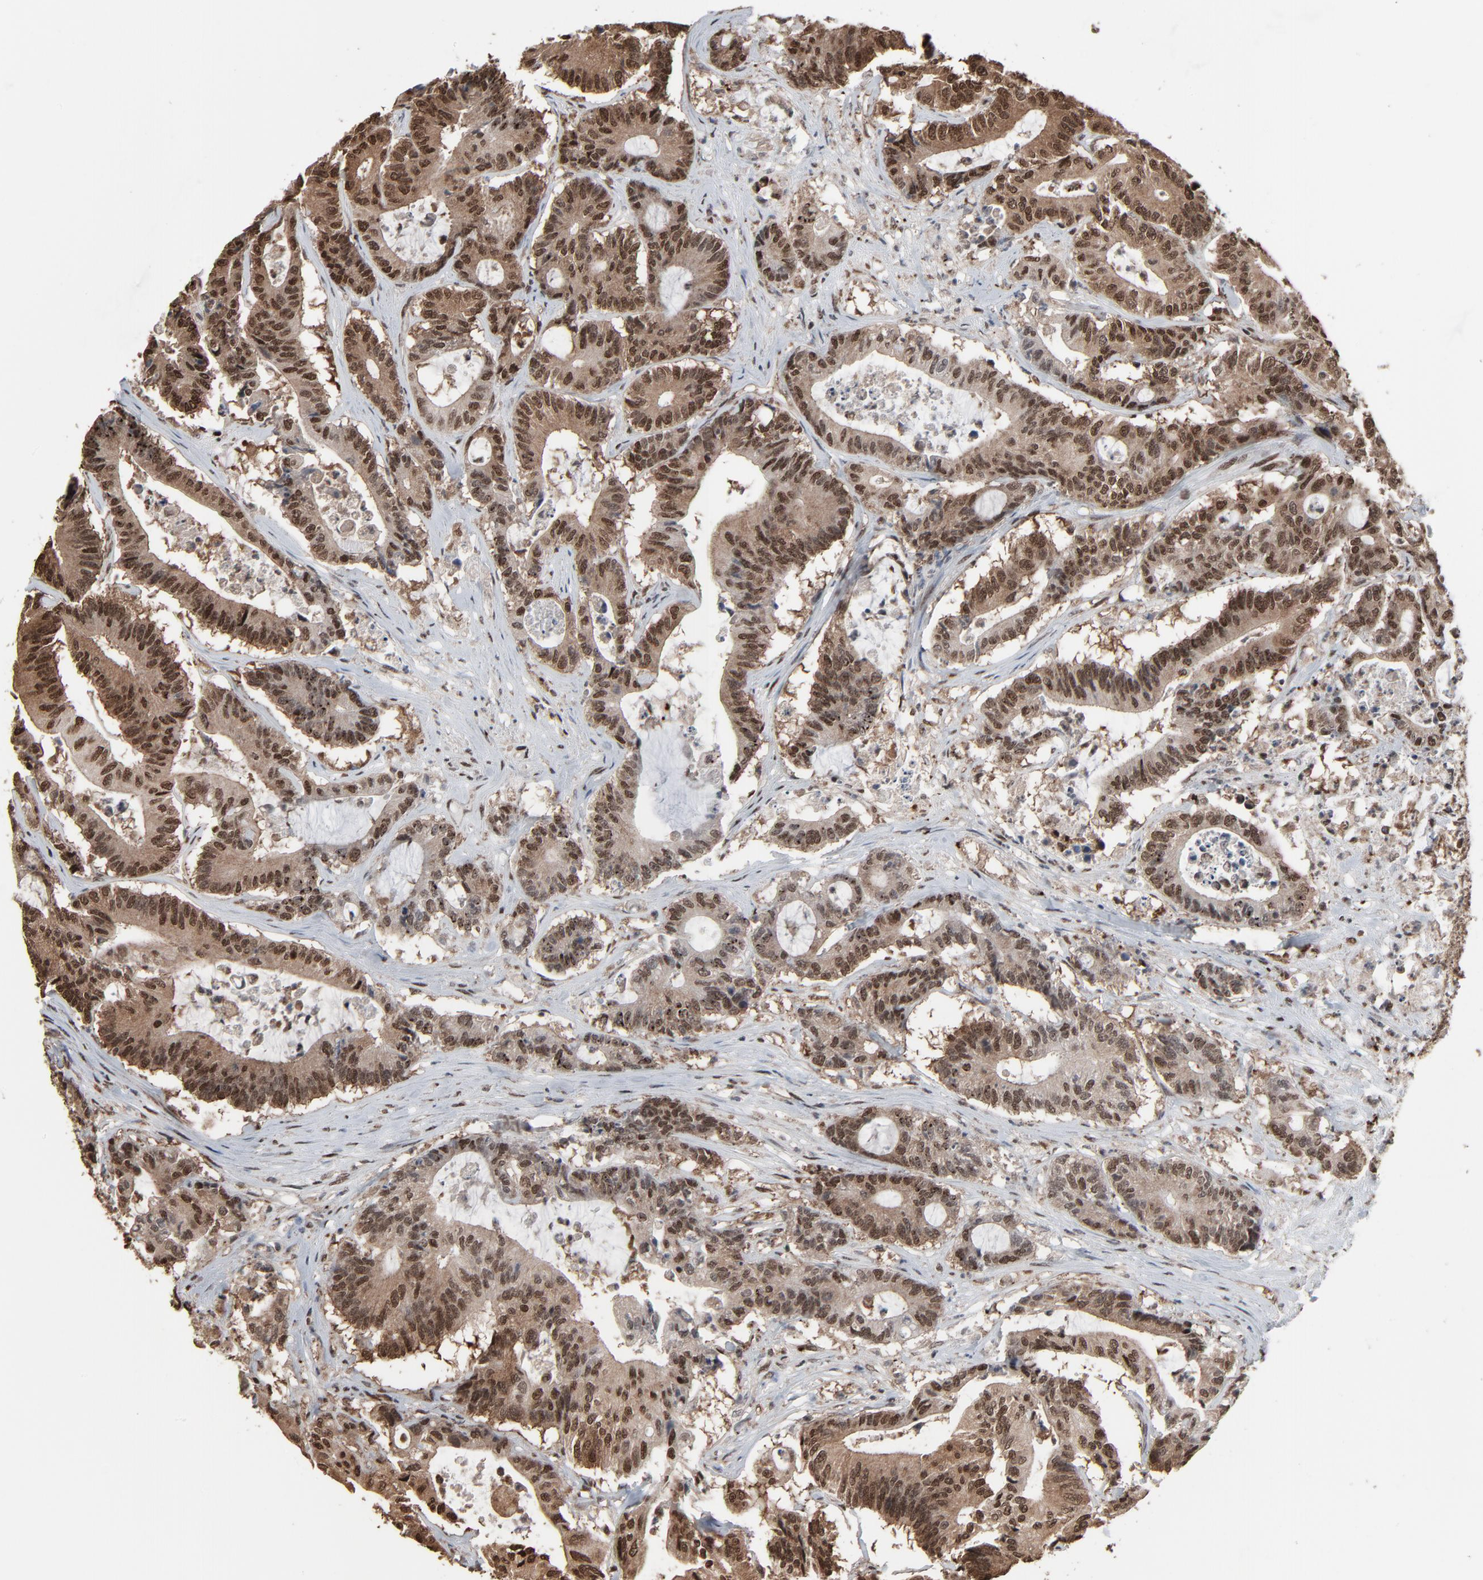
{"staining": {"intensity": "strong", "quantity": ">75%", "location": "cytoplasmic/membranous,nuclear"}, "tissue": "colorectal cancer", "cell_type": "Tumor cells", "image_type": "cancer", "snomed": [{"axis": "morphology", "description": "Adenocarcinoma, NOS"}, {"axis": "topography", "description": "Colon"}], "caption": "Immunohistochemical staining of colorectal cancer reveals strong cytoplasmic/membranous and nuclear protein expression in approximately >75% of tumor cells. The staining is performed using DAB brown chromogen to label protein expression. The nuclei are counter-stained blue using hematoxylin.", "gene": "MEIS2", "patient": {"sex": "female", "age": 84}}